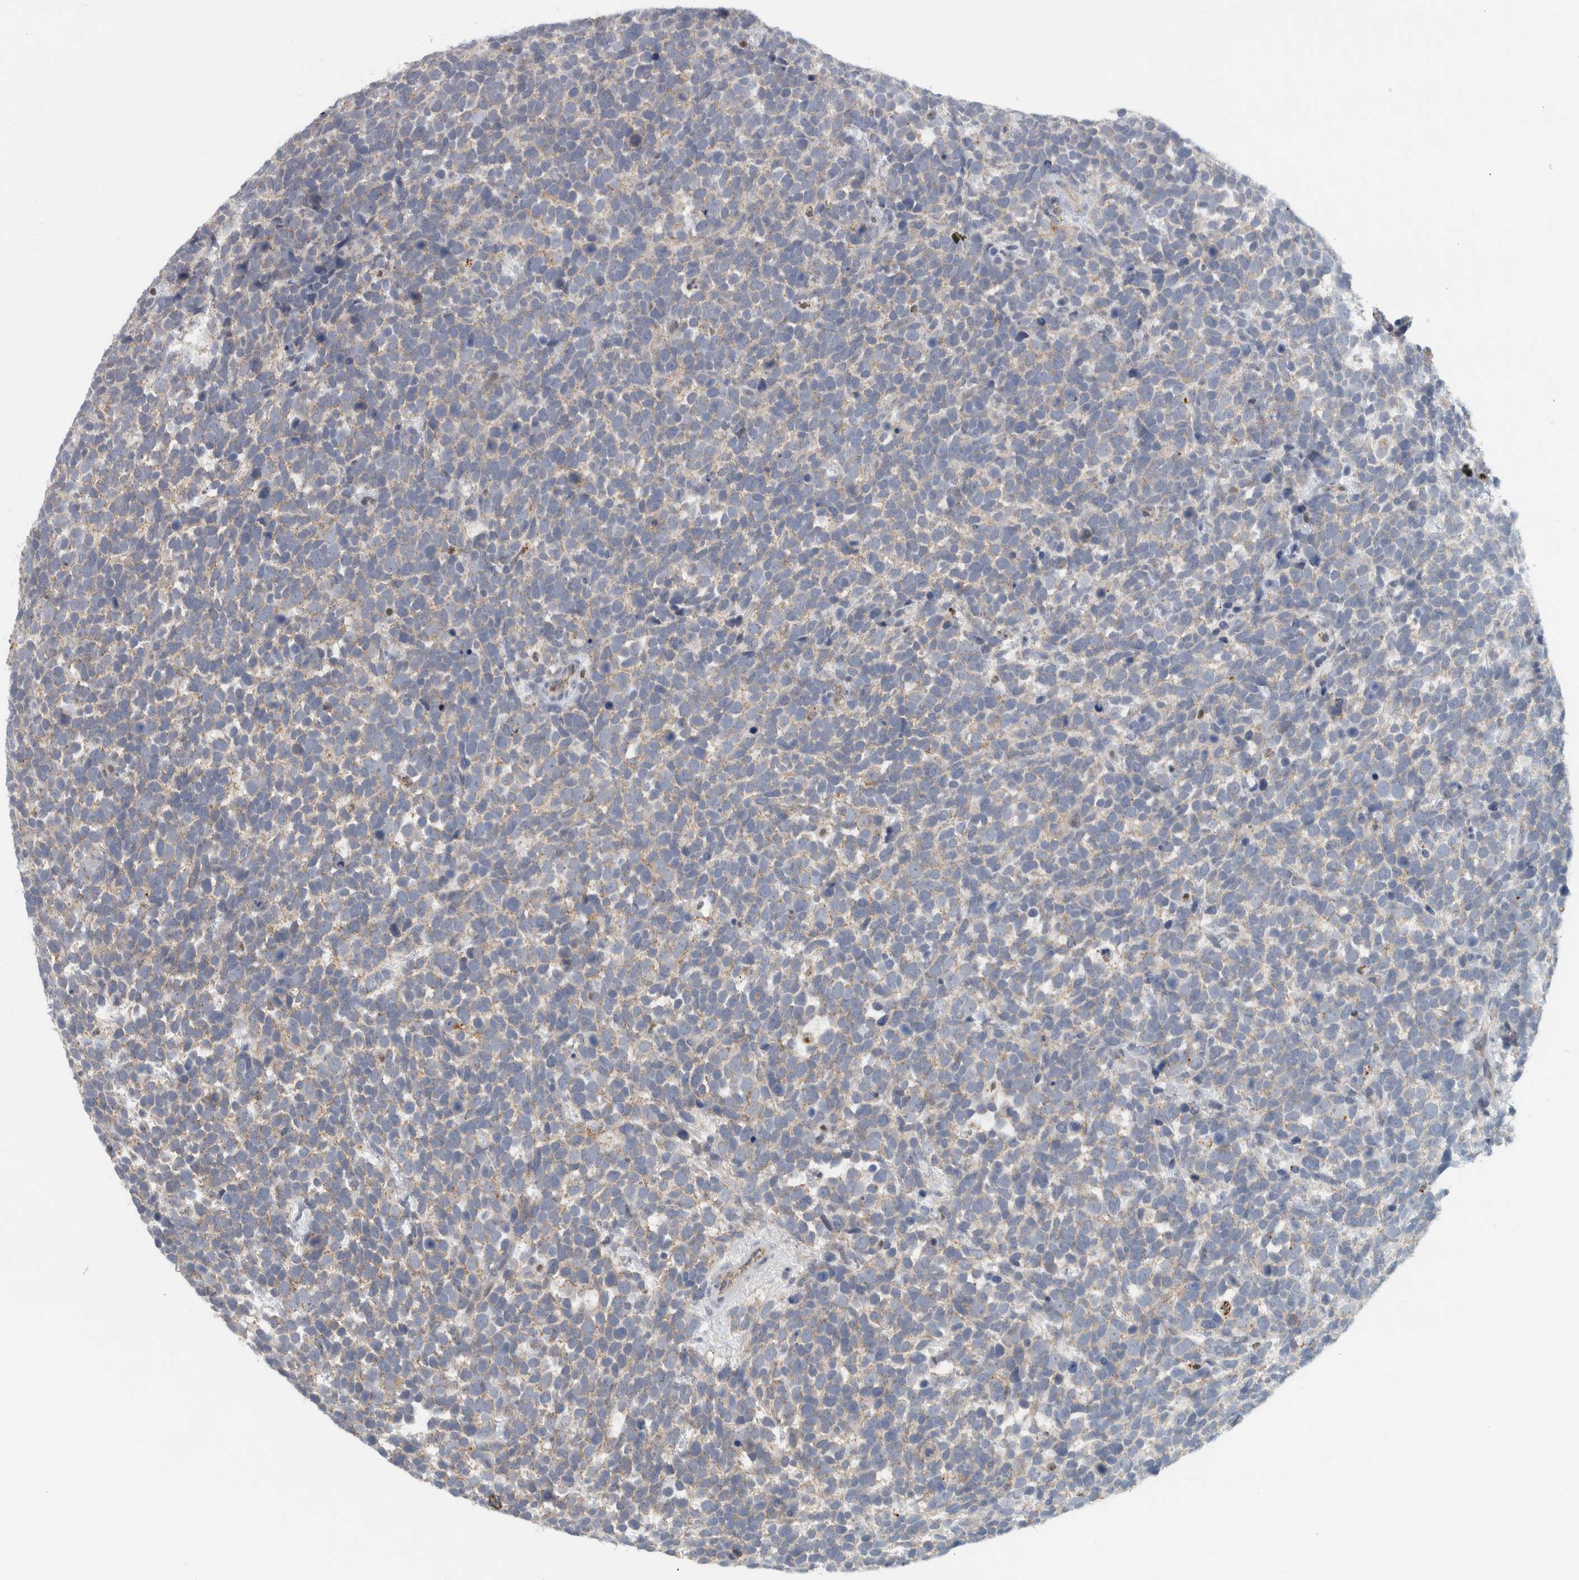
{"staining": {"intensity": "weak", "quantity": "<25%", "location": "cytoplasmic/membranous"}, "tissue": "urothelial cancer", "cell_type": "Tumor cells", "image_type": "cancer", "snomed": [{"axis": "morphology", "description": "Urothelial carcinoma, High grade"}, {"axis": "topography", "description": "Urinary bladder"}], "caption": "This is an immunohistochemistry (IHC) photomicrograph of human urothelial cancer. There is no positivity in tumor cells.", "gene": "ADPRM", "patient": {"sex": "female", "age": 82}}